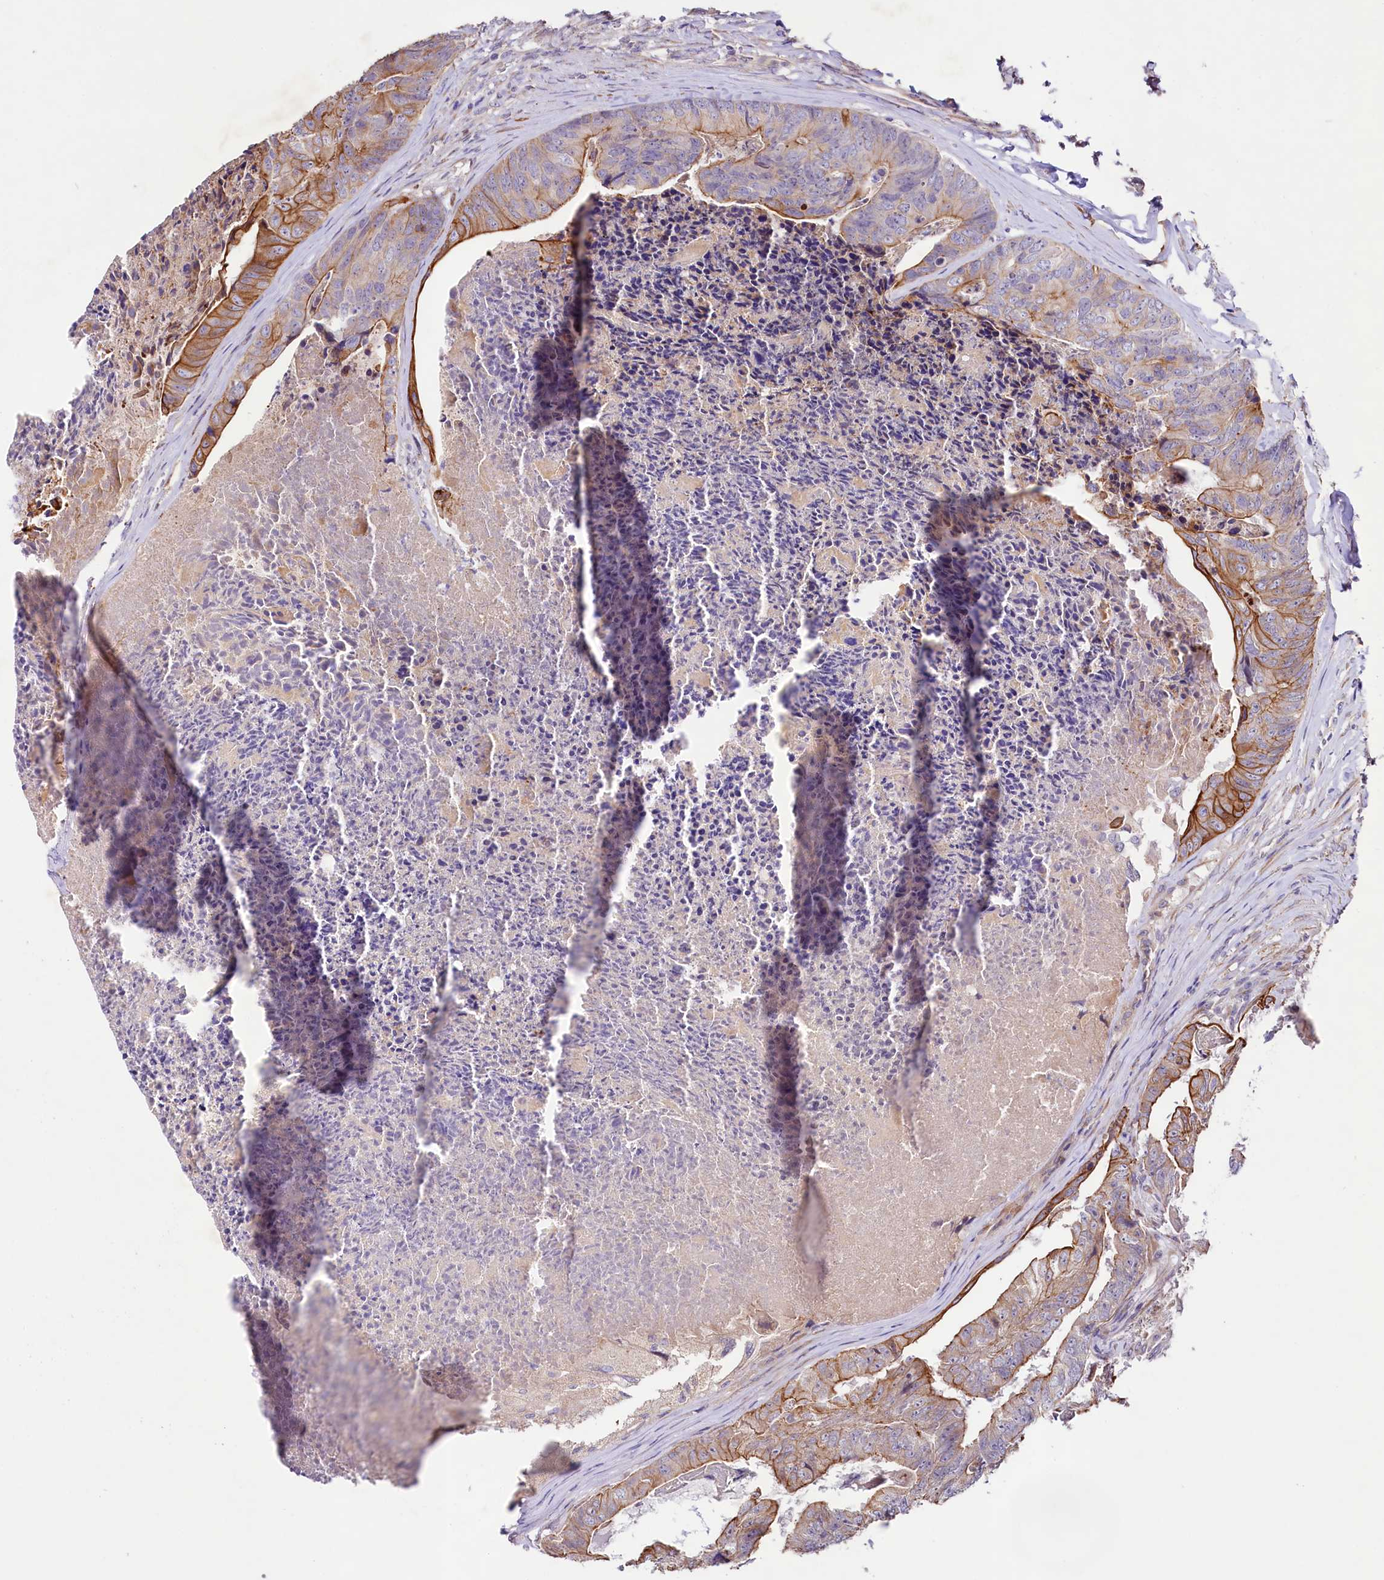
{"staining": {"intensity": "moderate", "quantity": "25%-75%", "location": "cytoplasmic/membranous"}, "tissue": "colorectal cancer", "cell_type": "Tumor cells", "image_type": "cancer", "snomed": [{"axis": "morphology", "description": "Adenocarcinoma, NOS"}, {"axis": "topography", "description": "Colon"}], "caption": "This is an image of IHC staining of colorectal adenocarcinoma, which shows moderate positivity in the cytoplasmic/membranous of tumor cells.", "gene": "VPS11", "patient": {"sex": "female", "age": 67}}